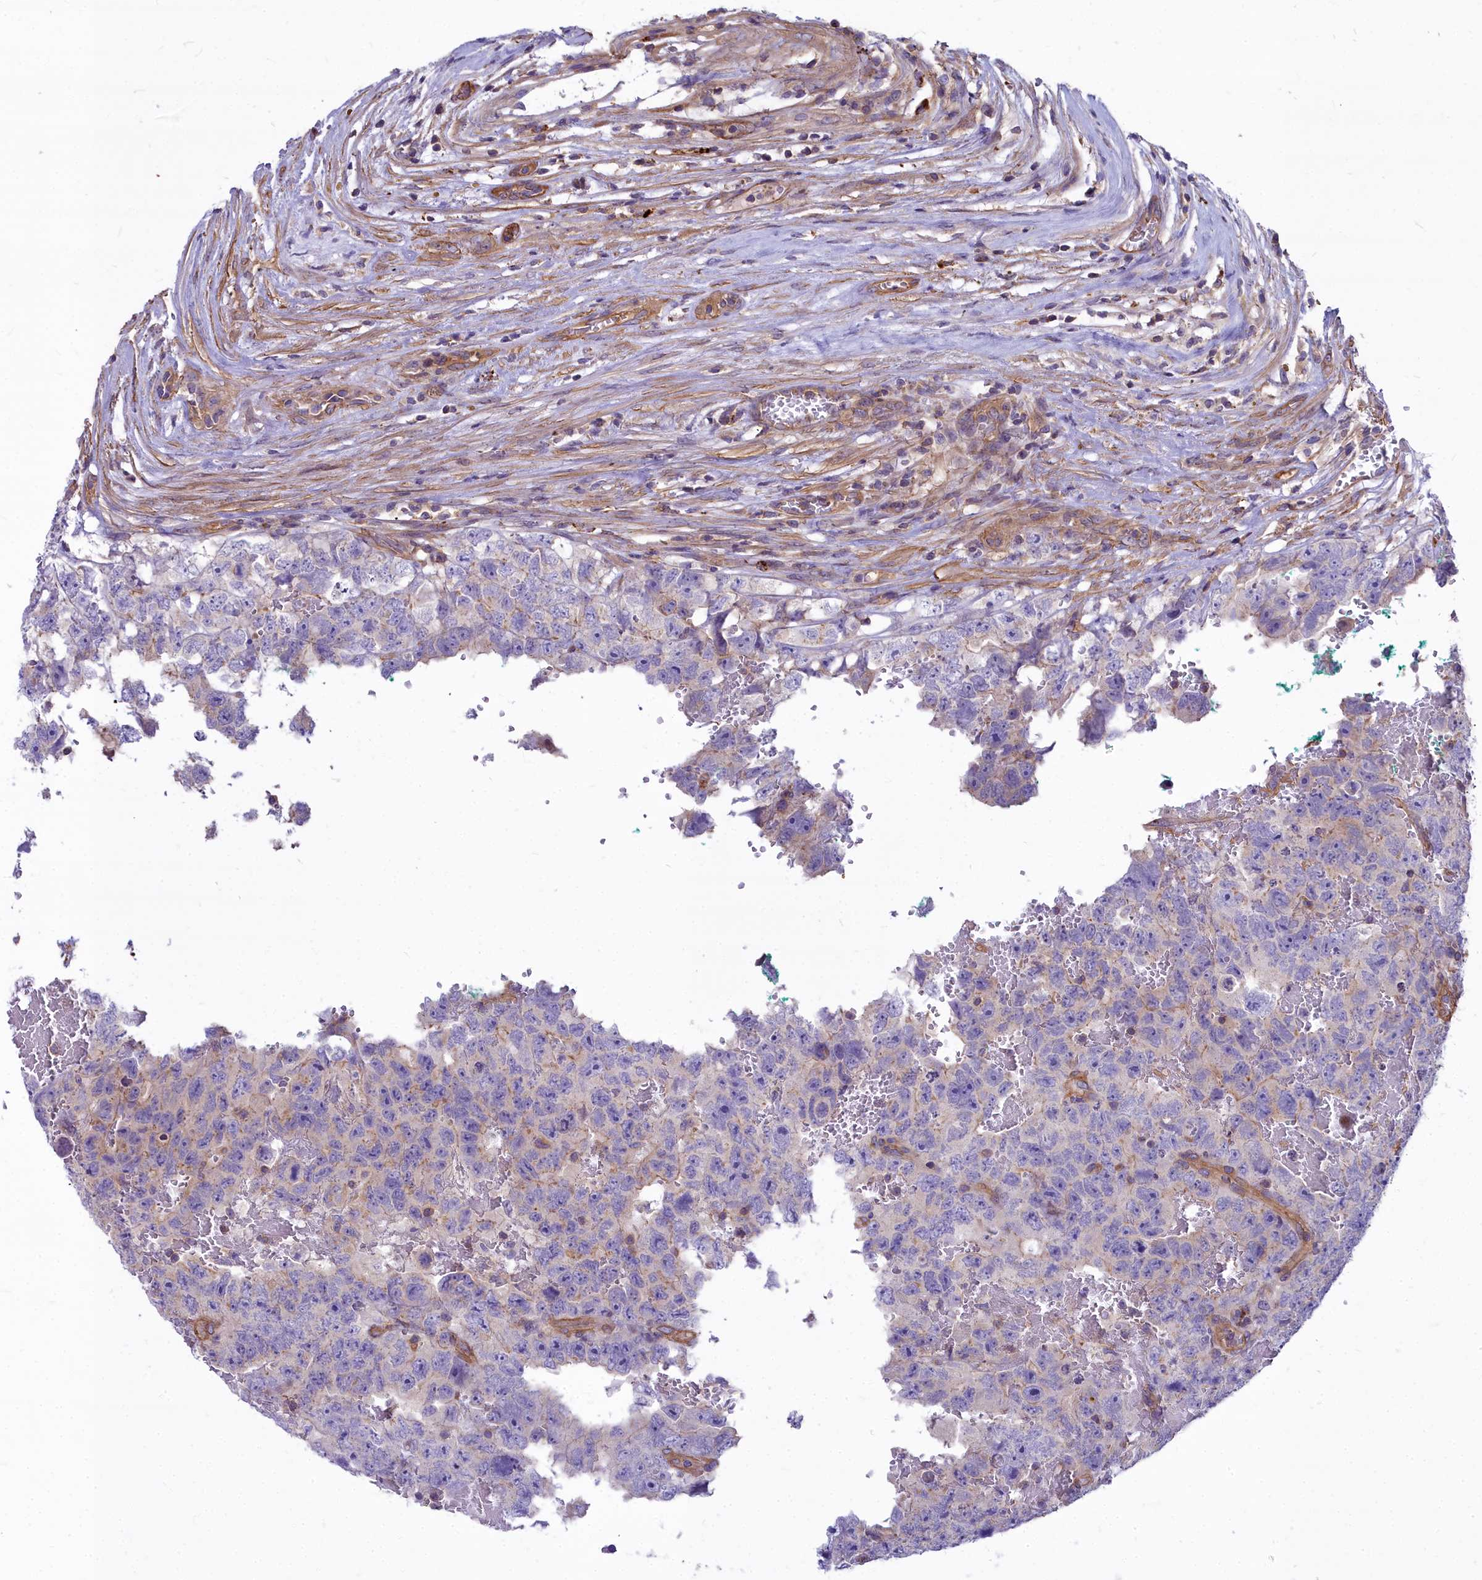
{"staining": {"intensity": "weak", "quantity": "<25%", "location": "cytoplasmic/membranous"}, "tissue": "testis cancer", "cell_type": "Tumor cells", "image_type": "cancer", "snomed": [{"axis": "morphology", "description": "Carcinoma, Embryonal, NOS"}, {"axis": "topography", "description": "Testis"}], "caption": "Immunohistochemistry (IHC) image of human testis embryonal carcinoma stained for a protein (brown), which exhibits no positivity in tumor cells.", "gene": "HLA-DOA", "patient": {"sex": "male", "age": 45}}